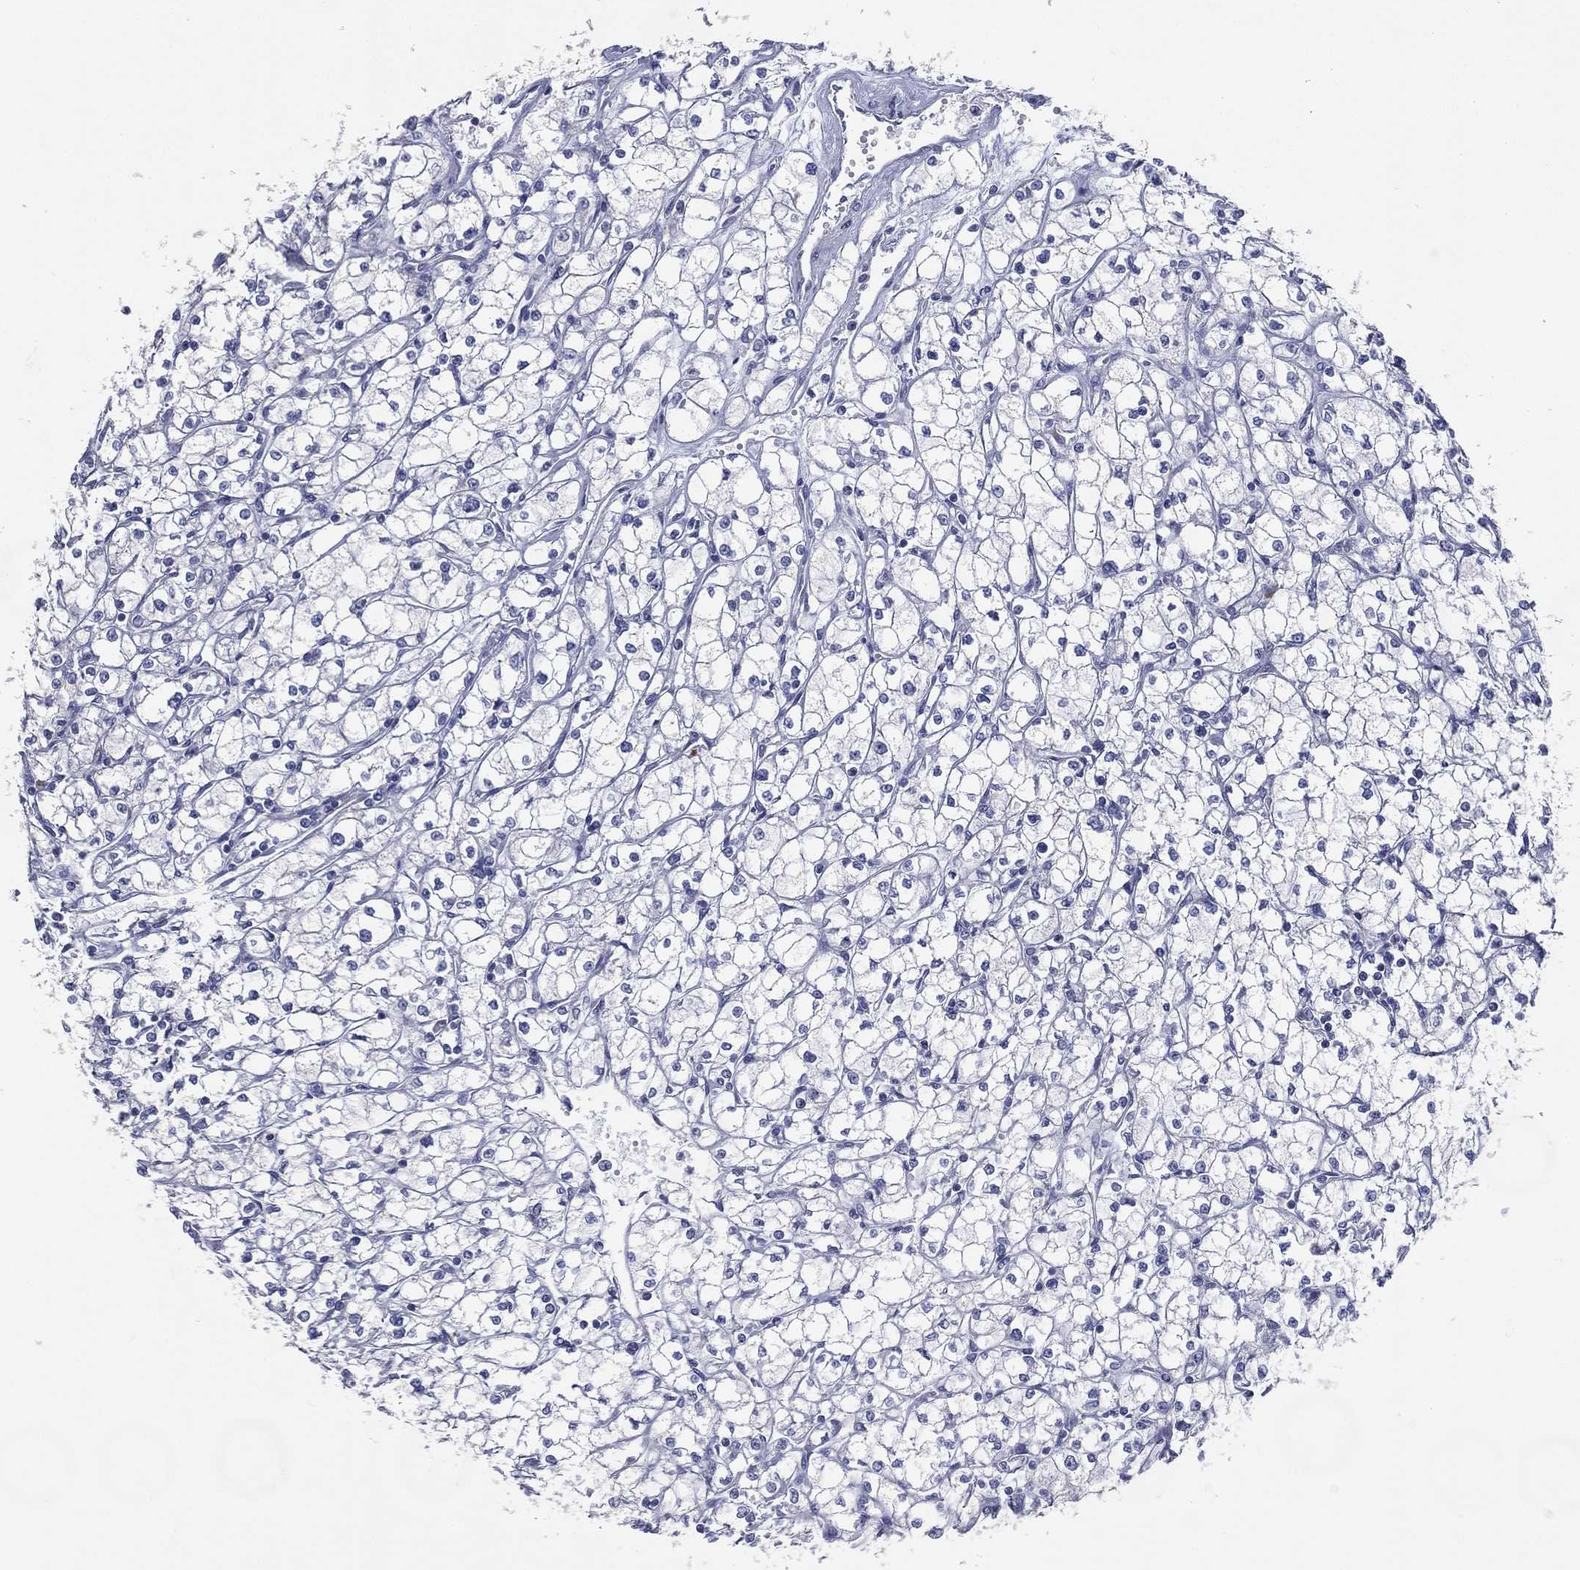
{"staining": {"intensity": "negative", "quantity": "none", "location": "none"}, "tissue": "renal cancer", "cell_type": "Tumor cells", "image_type": "cancer", "snomed": [{"axis": "morphology", "description": "Adenocarcinoma, NOS"}, {"axis": "topography", "description": "Kidney"}], "caption": "An immunohistochemistry (IHC) micrograph of renal cancer is shown. There is no staining in tumor cells of renal cancer. Brightfield microscopy of IHC stained with DAB (brown) and hematoxylin (blue), captured at high magnification.", "gene": "ATP8A2", "patient": {"sex": "male", "age": 67}}